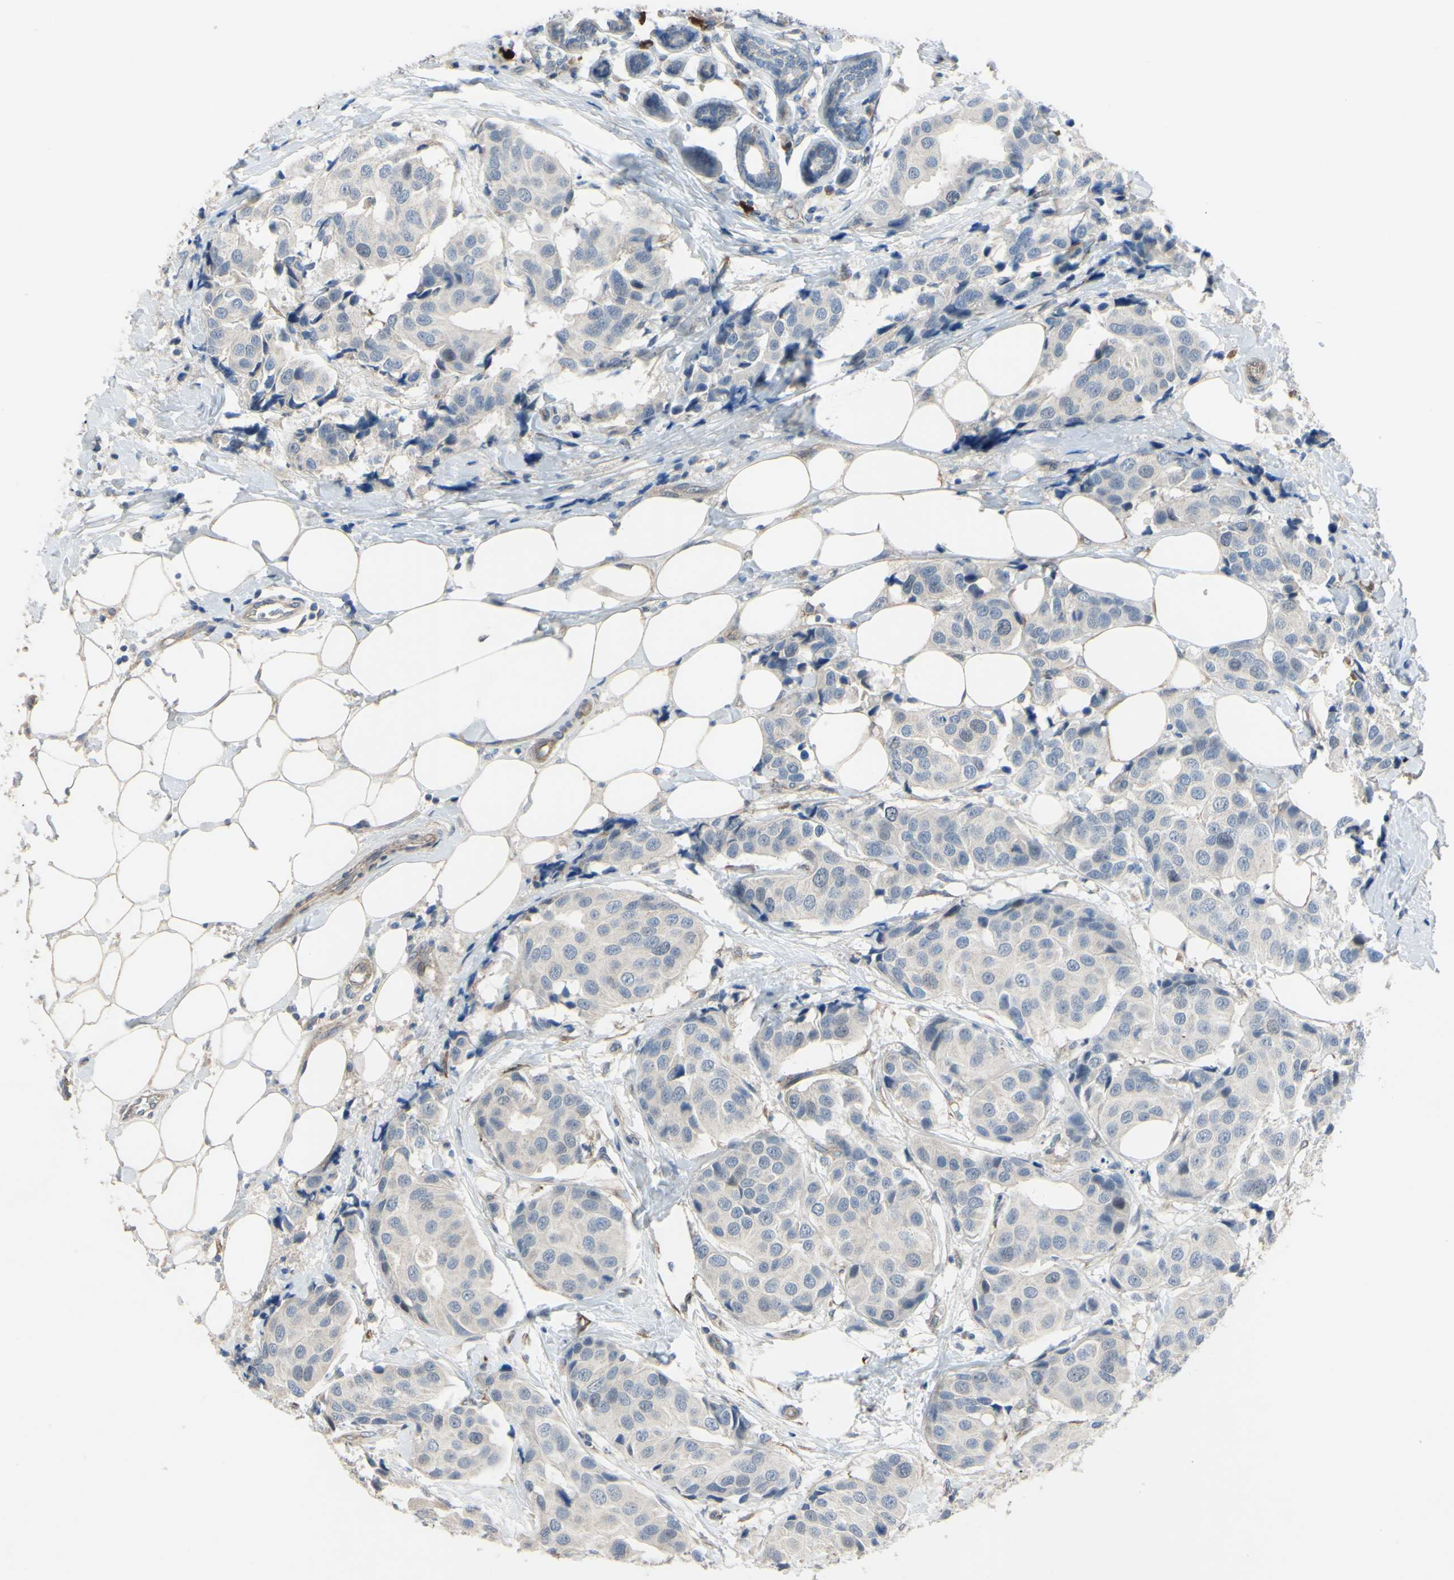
{"staining": {"intensity": "negative", "quantity": "none", "location": "none"}, "tissue": "breast cancer", "cell_type": "Tumor cells", "image_type": "cancer", "snomed": [{"axis": "morphology", "description": "Normal tissue, NOS"}, {"axis": "morphology", "description": "Duct carcinoma"}, {"axis": "topography", "description": "Breast"}], "caption": "High magnification brightfield microscopy of infiltrating ductal carcinoma (breast) stained with DAB (brown) and counterstained with hematoxylin (blue): tumor cells show no significant positivity.", "gene": "LHX9", "patient": {"sex": "female", "age": 39}}